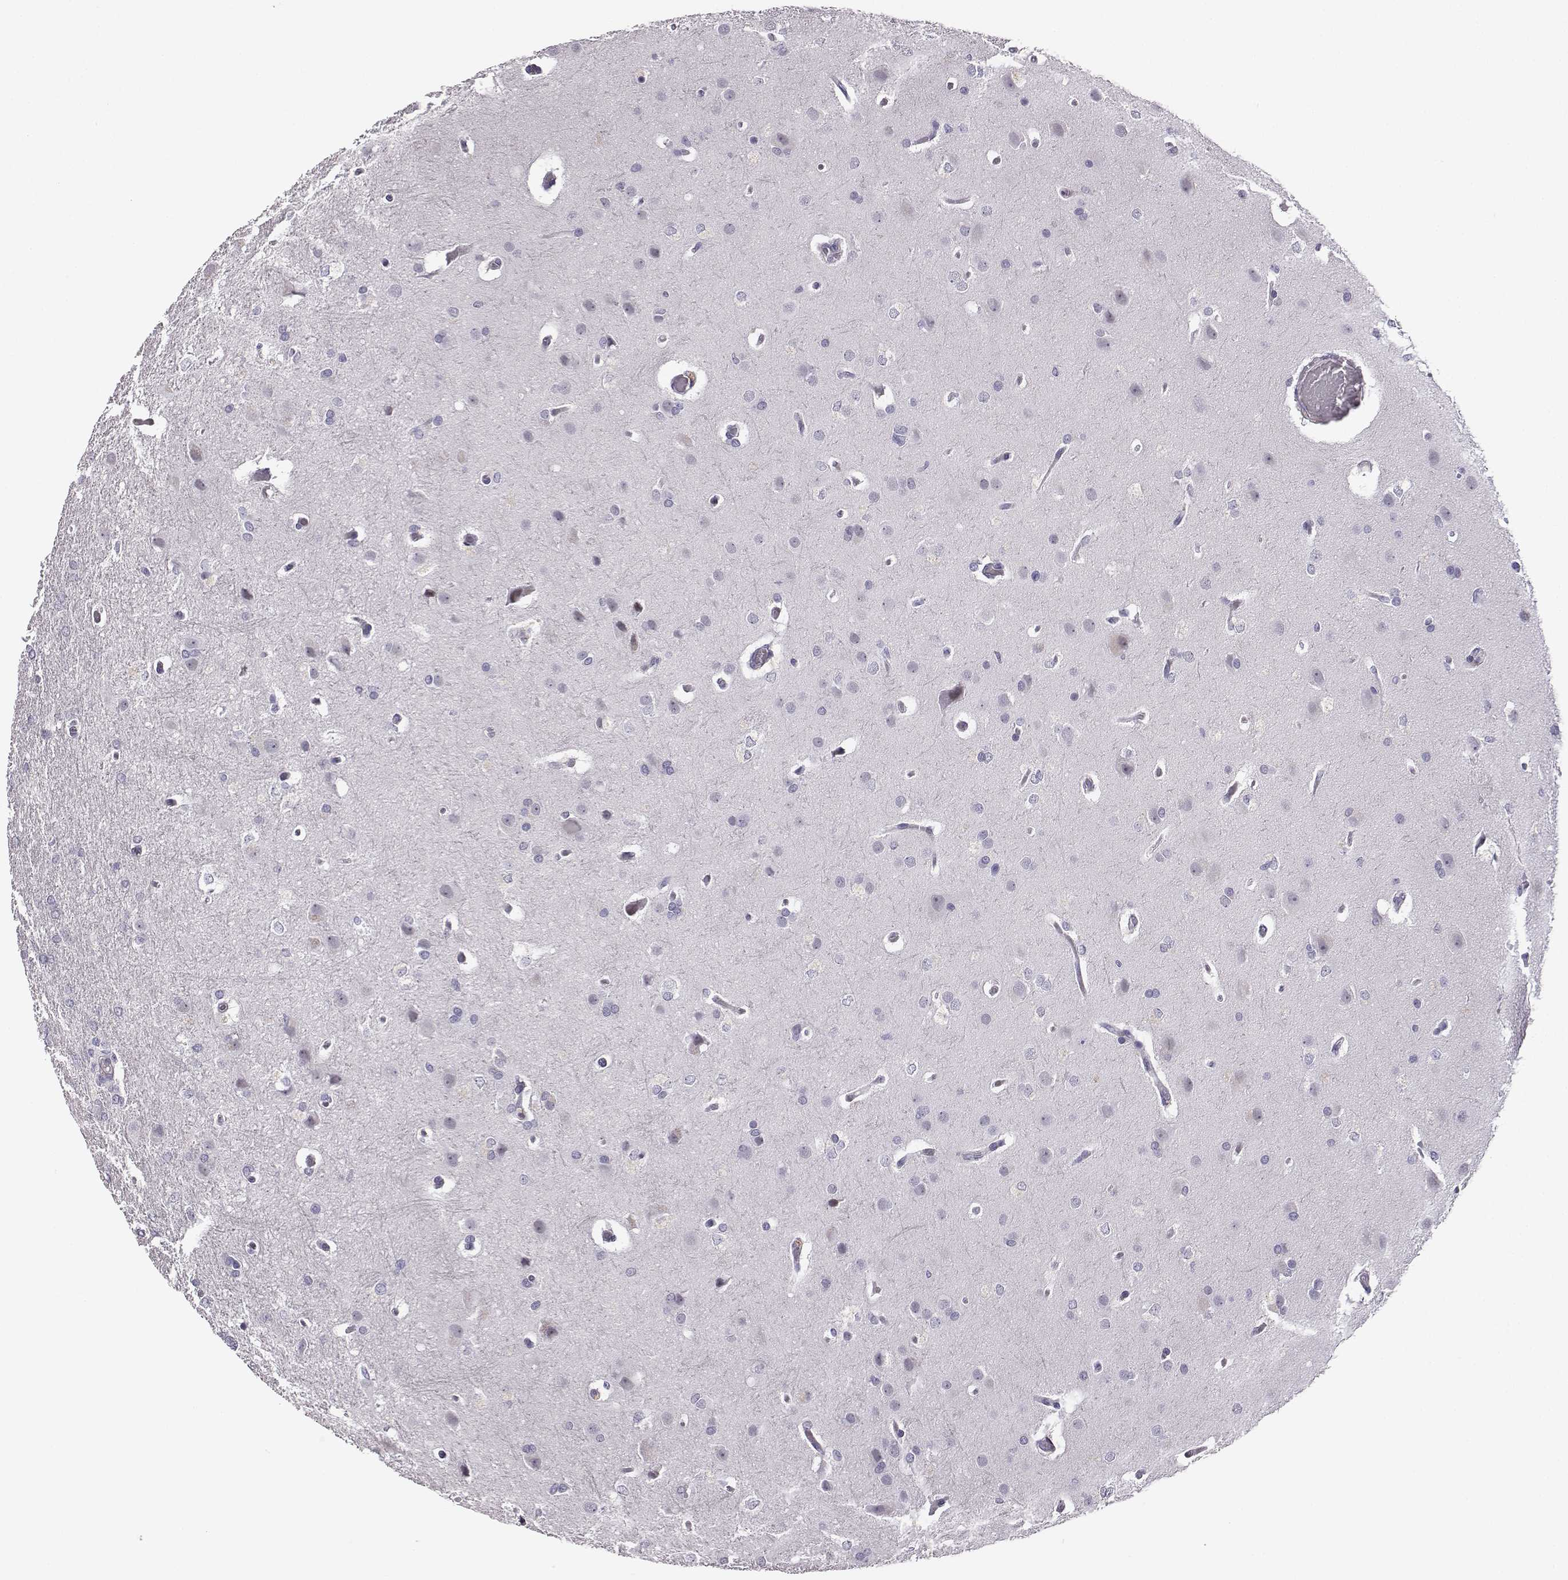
{"staining": {"intensity": "negative", "quantity": "none", "location": "none"}, "tissue": "glioma", "cell_type": "Tumor cells", "image_type": "cancer", "snomed": [{"axis": "morphology", "description": "Glioma, malignant, High grade"}, {"axis": "topography", "description": "Brain"}], "caption": "DAB immunohistochemical staining of glioma demonstrates no significant staining in tumor cells.", "gene": "ADAM7", "patient": {"sex": "male", "age": 68}}